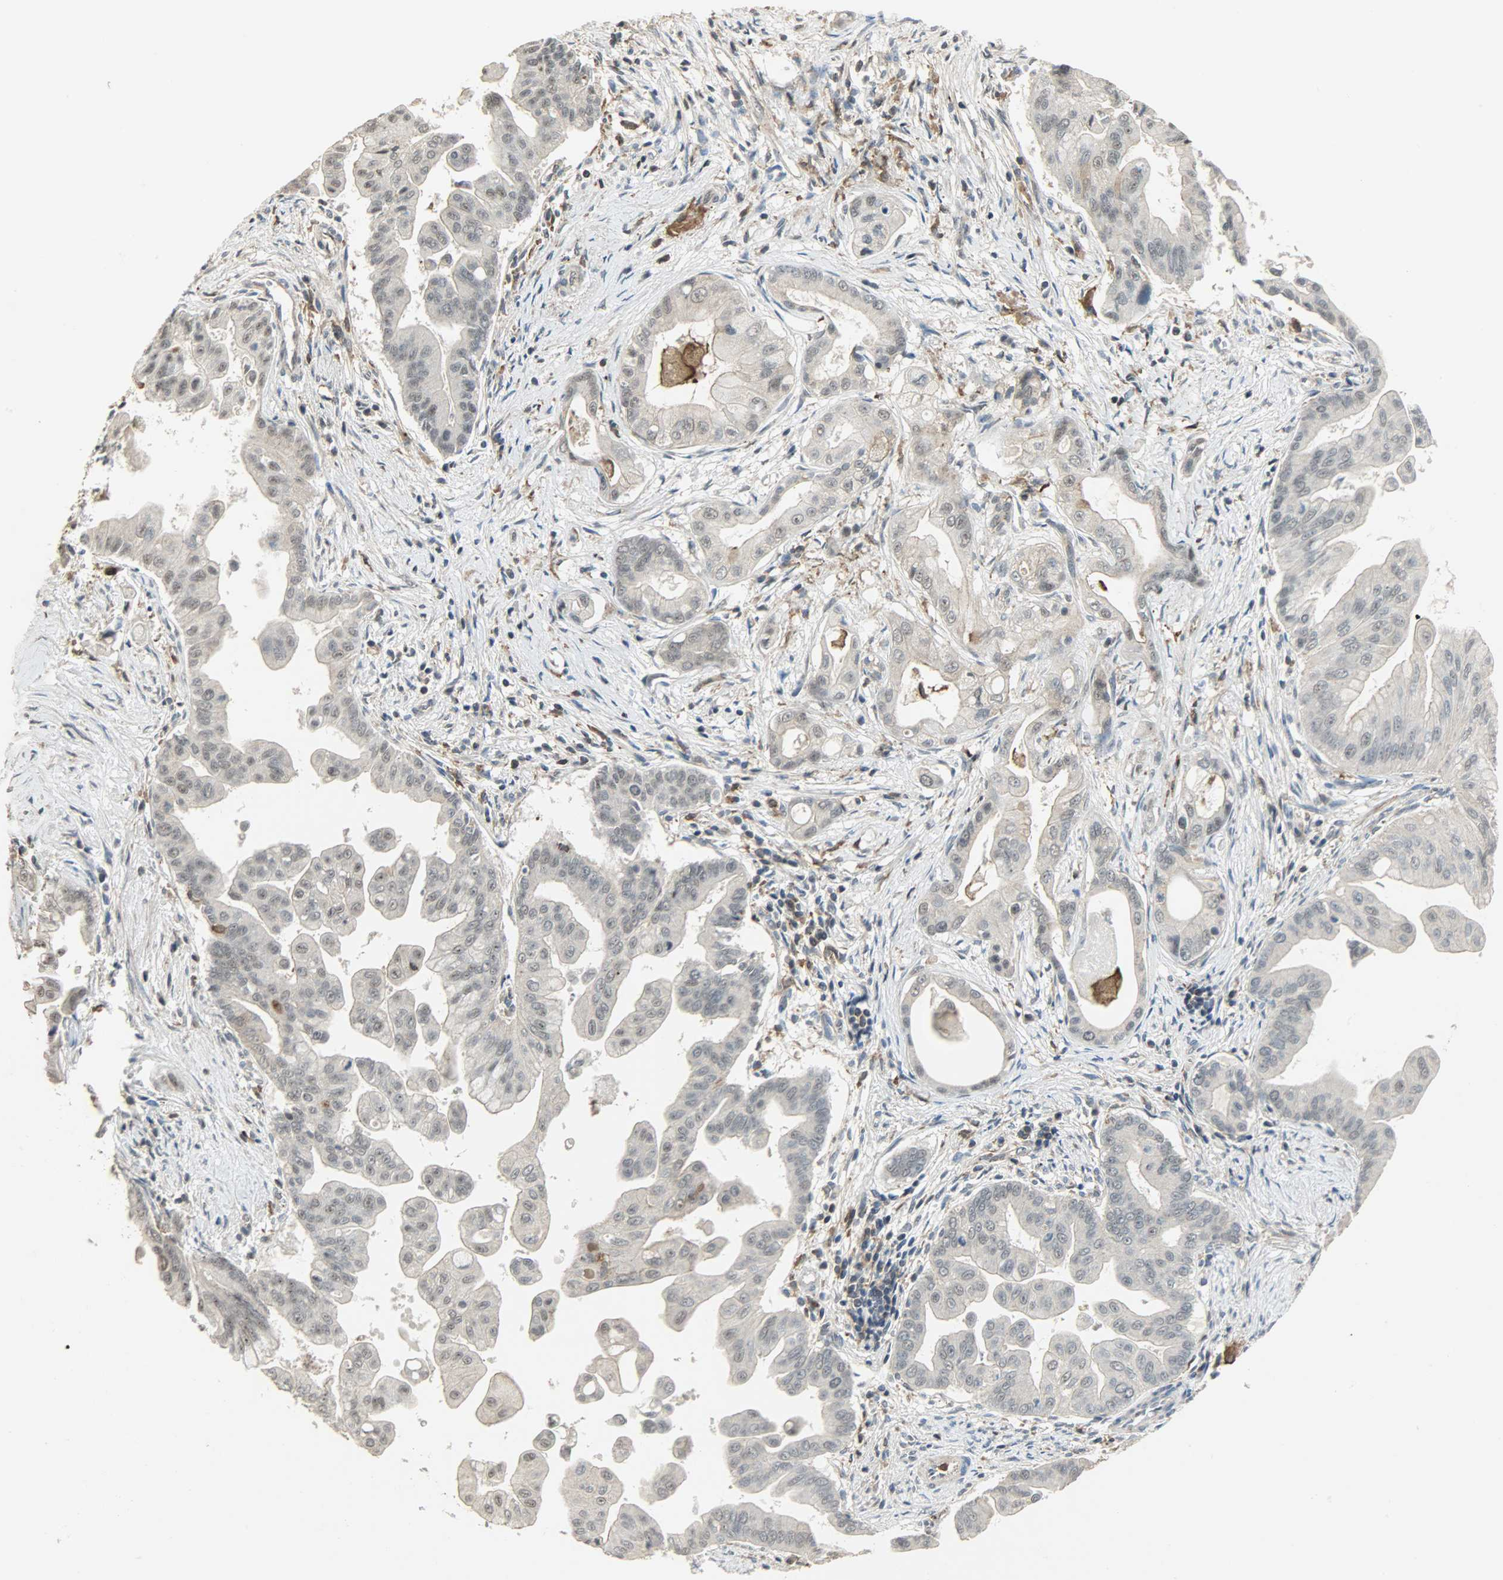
{"staining": {"intensity": "negative", "quantity": "none", "location": "none"}, "tissue": "pancreatic cancer", "cell_type": "Tumor cells", "image_type": "cancer", "snomed": [{"axis": "morphology", "description": "Adenocarcinoma, NOS"}, {"axis": "topography", "description": "Pancreas"}], "caption": "Tumor cells show no significant protein positivity in pancreatic cancer (adenocarcinoma).", "gene": "SKAP2", "patient": {"sex": "female", "age": 75}}